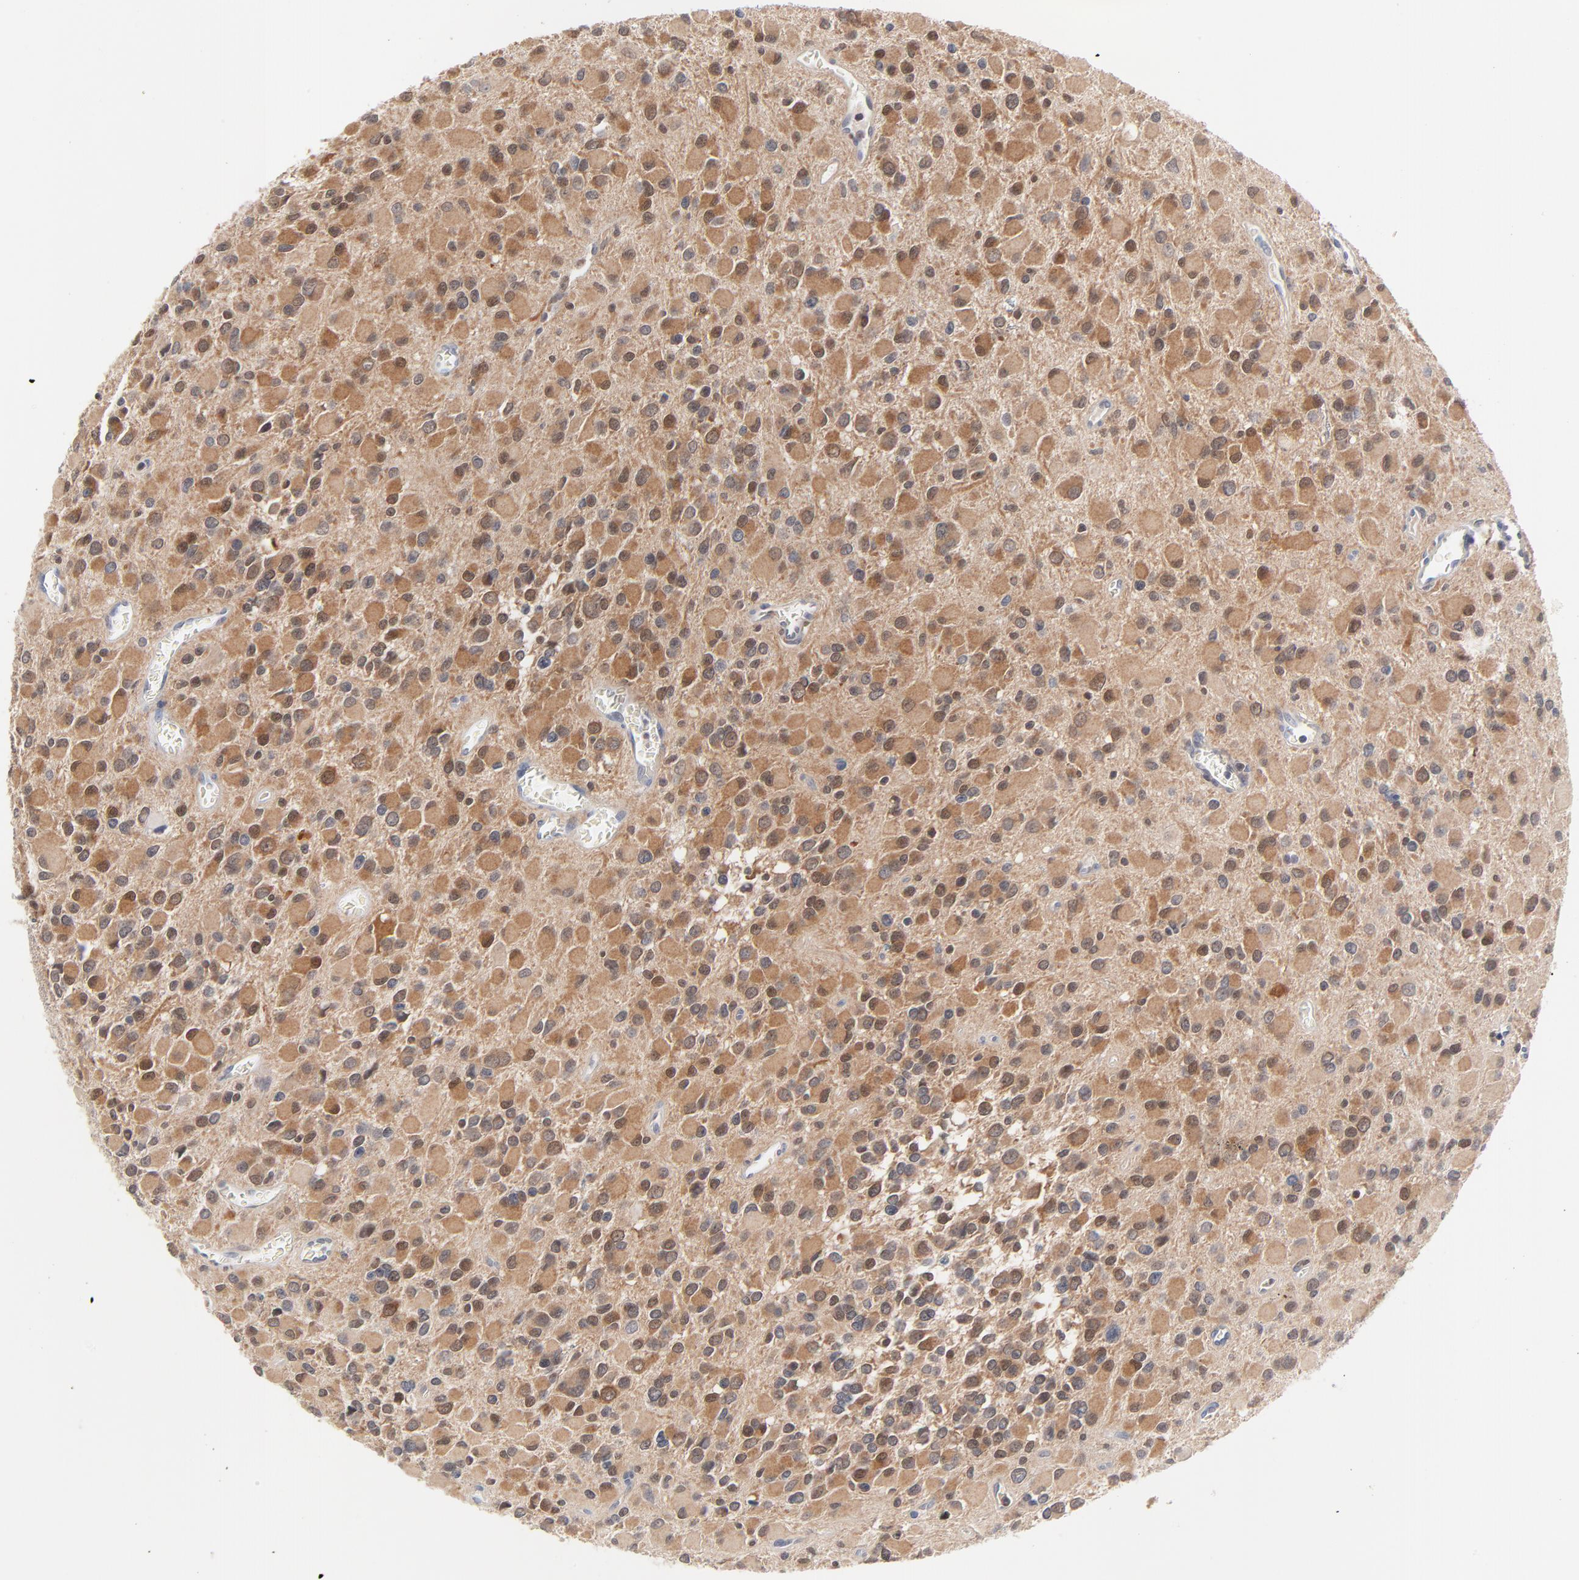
{"staining": {"intensity": "moderate", "quantity": "25%-75%", "location": "cytoplasmic/membranous"}, "tissue": "glioma", "cell_type": "Tumor cells", "image_type": "cancer", "snomed": [{"axis": "morphology", "description": "Glioma, malignant, Low grade"}, {"axis": "topography", "description": "Brain"}], "caption": "Malignant glioma (low-grade) tissue reveals moderate cytoplasmic/membranous staining in about 25%-75% of tumor cells", "gene": "CAB39L", "patient": {"sex": "male", "age": 42}}